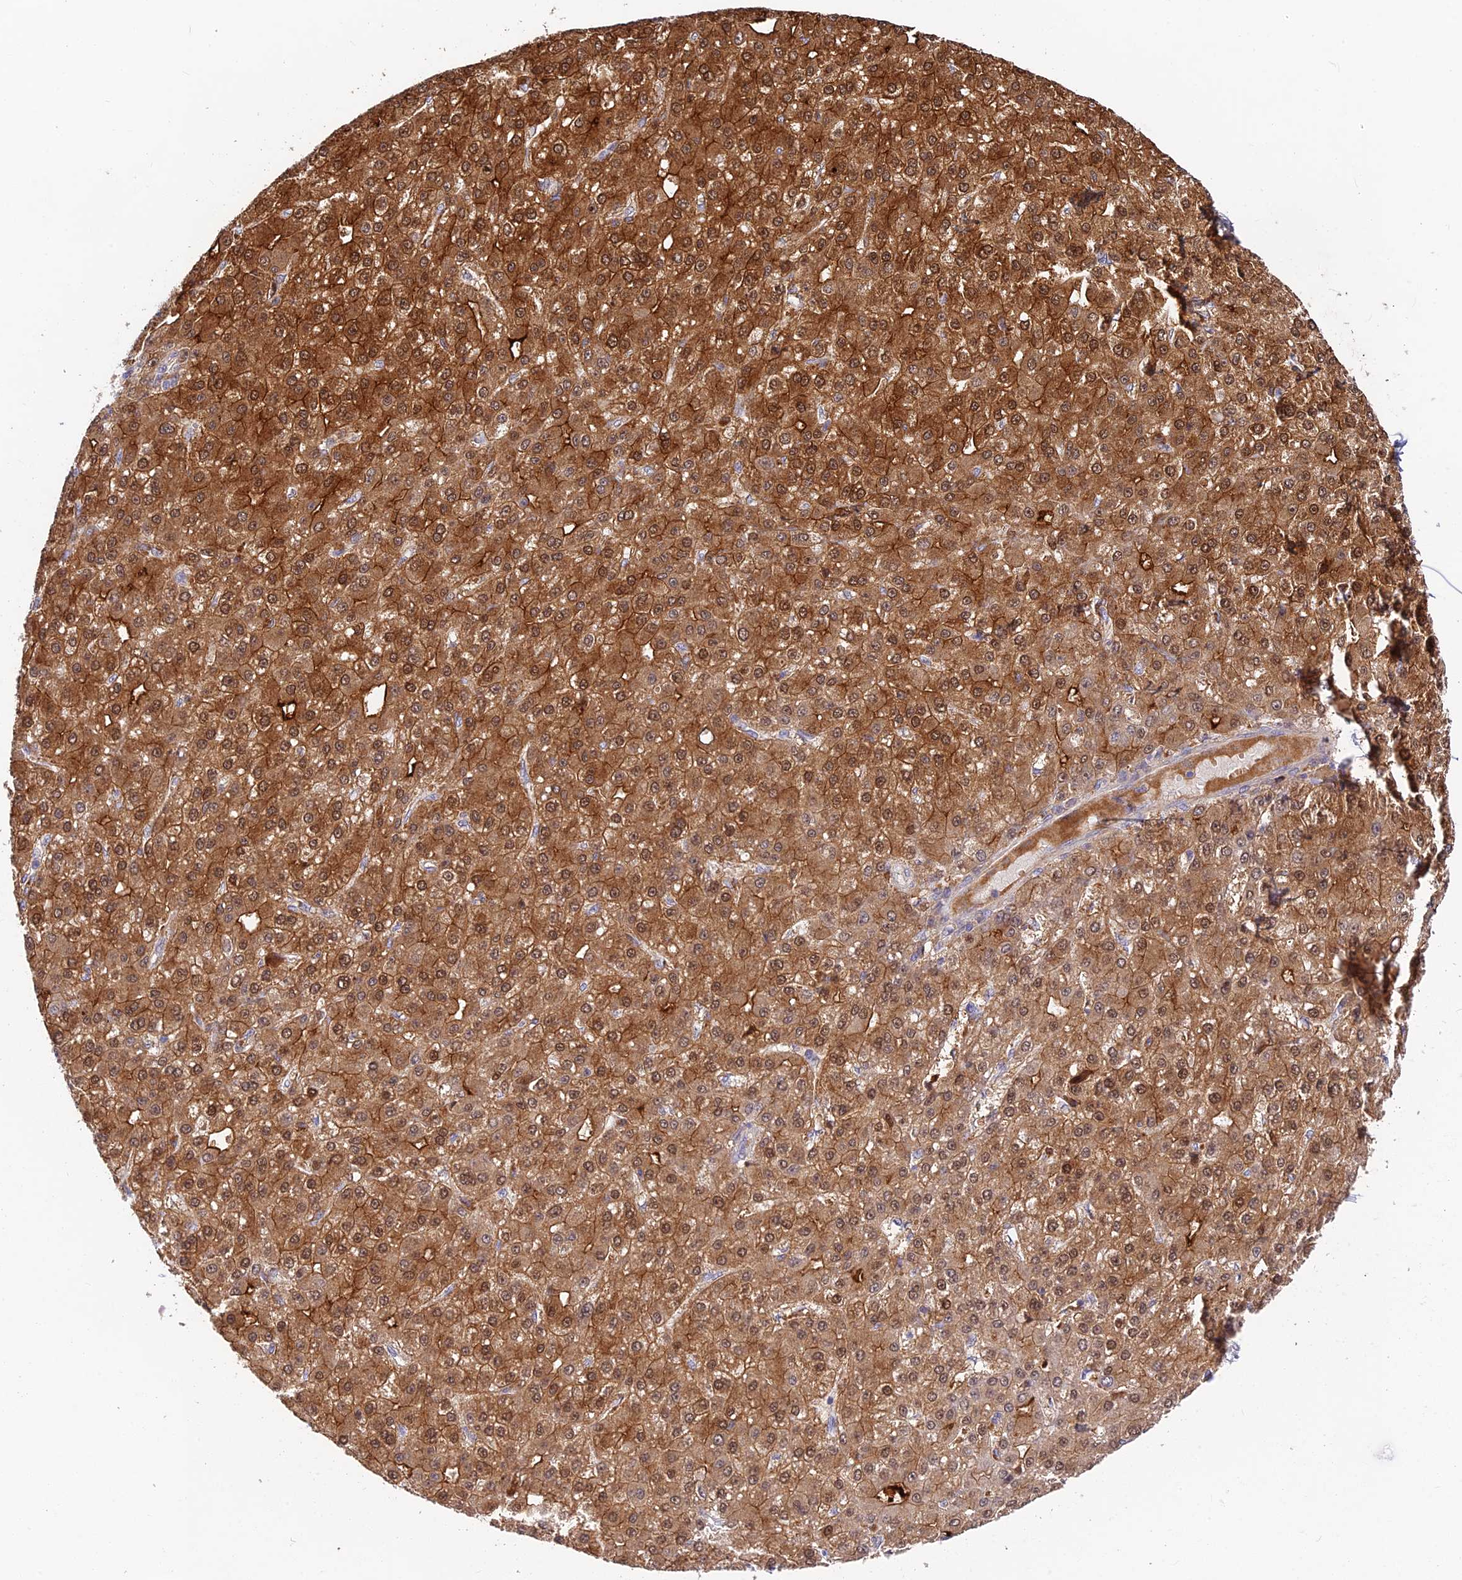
{"staining": {"intensity": "moderate", "quantity": ">75%", "location": "cytoplasmic/membranous,nuclear"}, "tissue": "liver cancer", "cell_type": "Tumor cells", "image_type": "cancer", "snomed": [{"axis": "morphology", "description": "Carcinoma, Hepatocellular, NOS"}, {"axis": "topography", "description": "Liver"}], "caption": "There is medium levels of moderate cytoplasmic/membranous and nuclear staining in tumor cells of hepatocellular carcinoma (liver), as demonstrated by immunohistochemical staining (brown color).", "gene": "FUOM", "patient": {"sex": "male", "age": 67}}